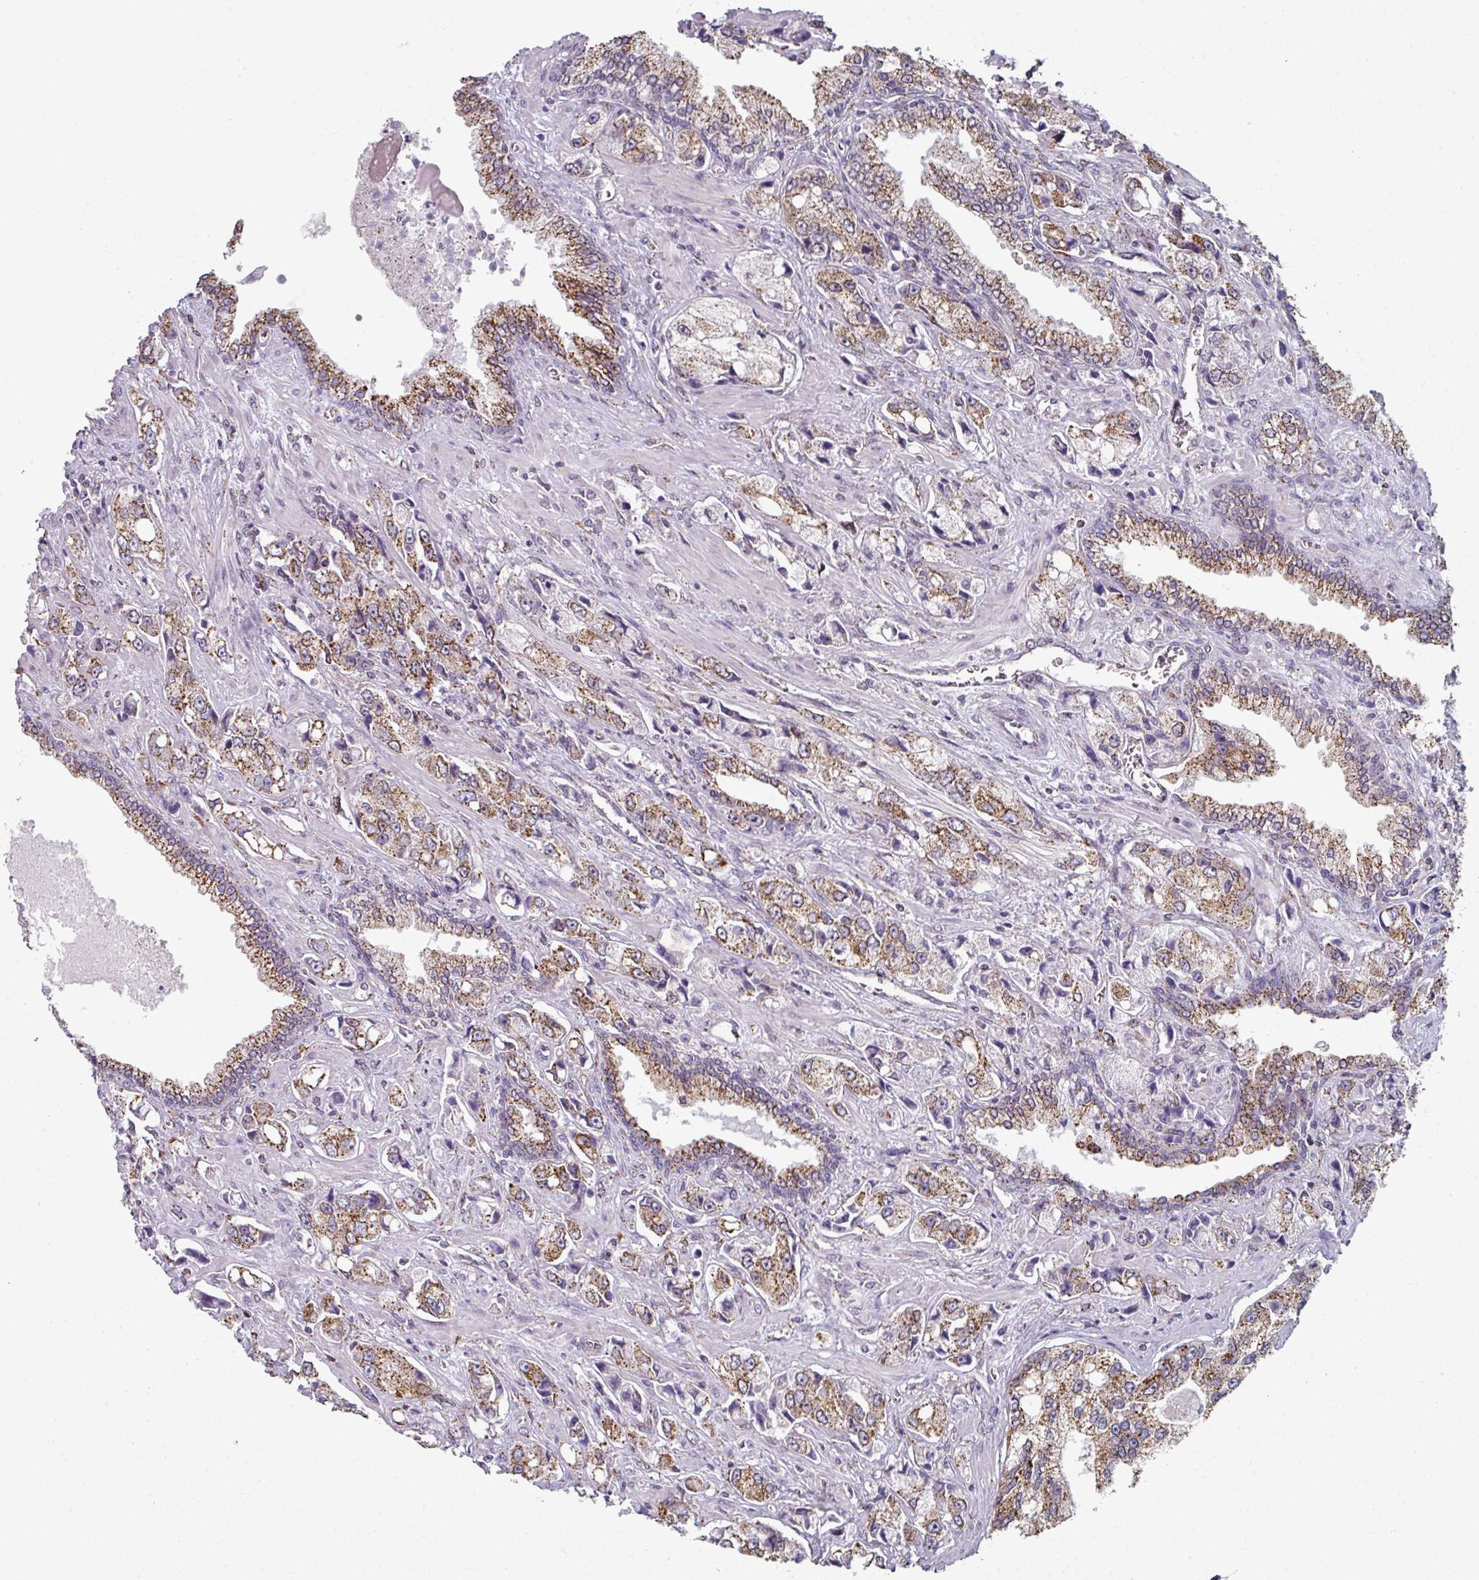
{"staining": {"intensity": "moderate", "quantity": ">75%", "location": "cytoplasmic/membranous"}, "tissue": "prostate cancer", "cell_type": "Tumor cells", "image_type": "cancer", "snomed": [{"axis": "morphology", "description": "Adenocarcinoma, High grade"}, {"axis": "topography", "description": "Prostate"}], "caption": "Prostate adenocarcinoma (high-grade) stained with a protein marker demonstrates moderate staining in tumor cells.", "gene": "CCDC85B", "patient": {"sex": "male", "age": 74}}